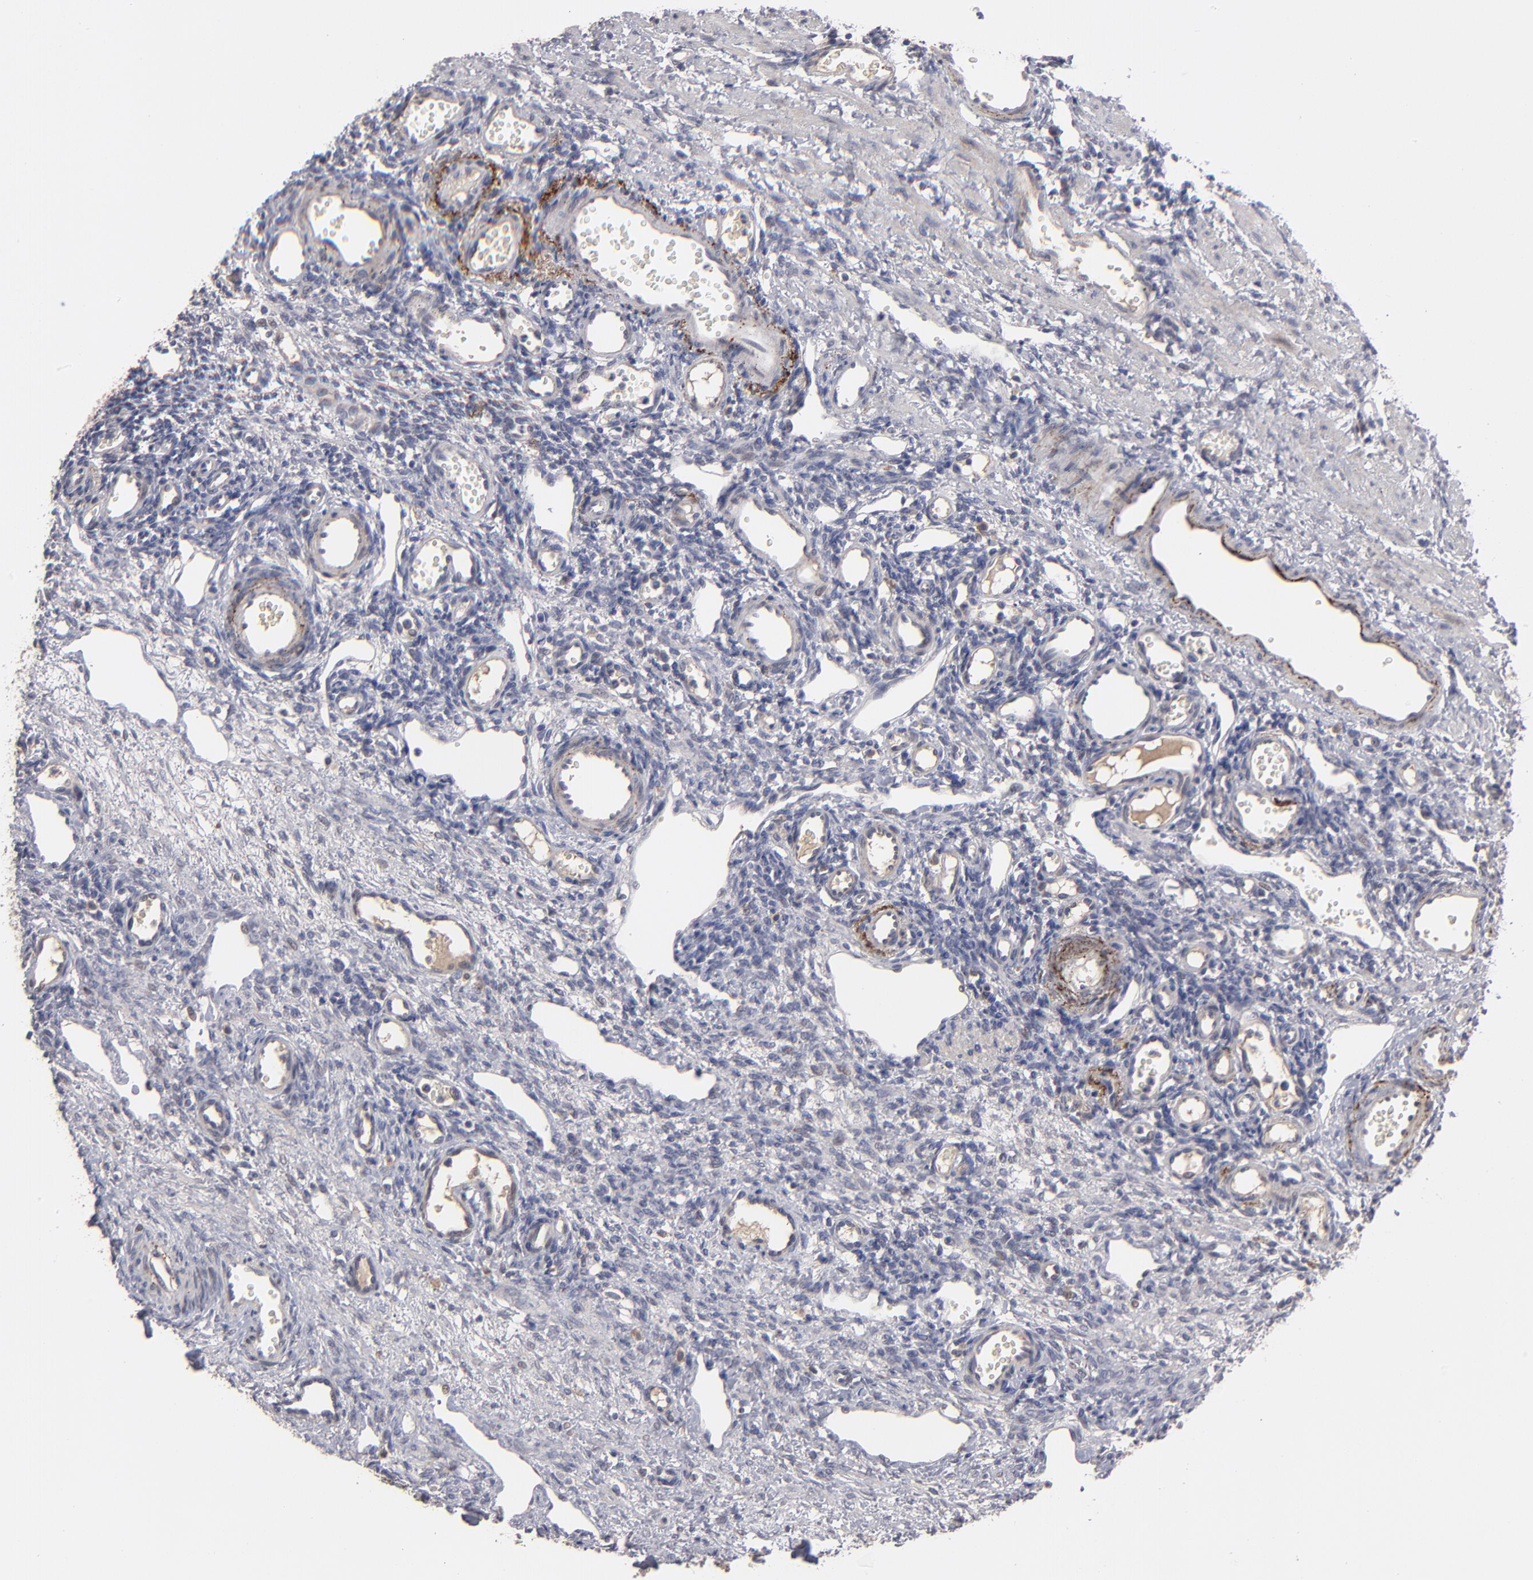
{"staining": {"intensity": "negative", "quantity": "none", "location": "none"}, "tissue": "ovary", "cell_type": "Follicle cells", "image_type": "normal", "snomed": [{"axis": "morphology", "description": "Normal tissue, NOS"}, {"axis": "topography", "description": "Ovary"}], "caption": "A micrograph of ovary stained for a protein exhibits no brown staining in follicle cells.", "gene": "GPM6B", "patient": {"sex": "female", "age": 33}}